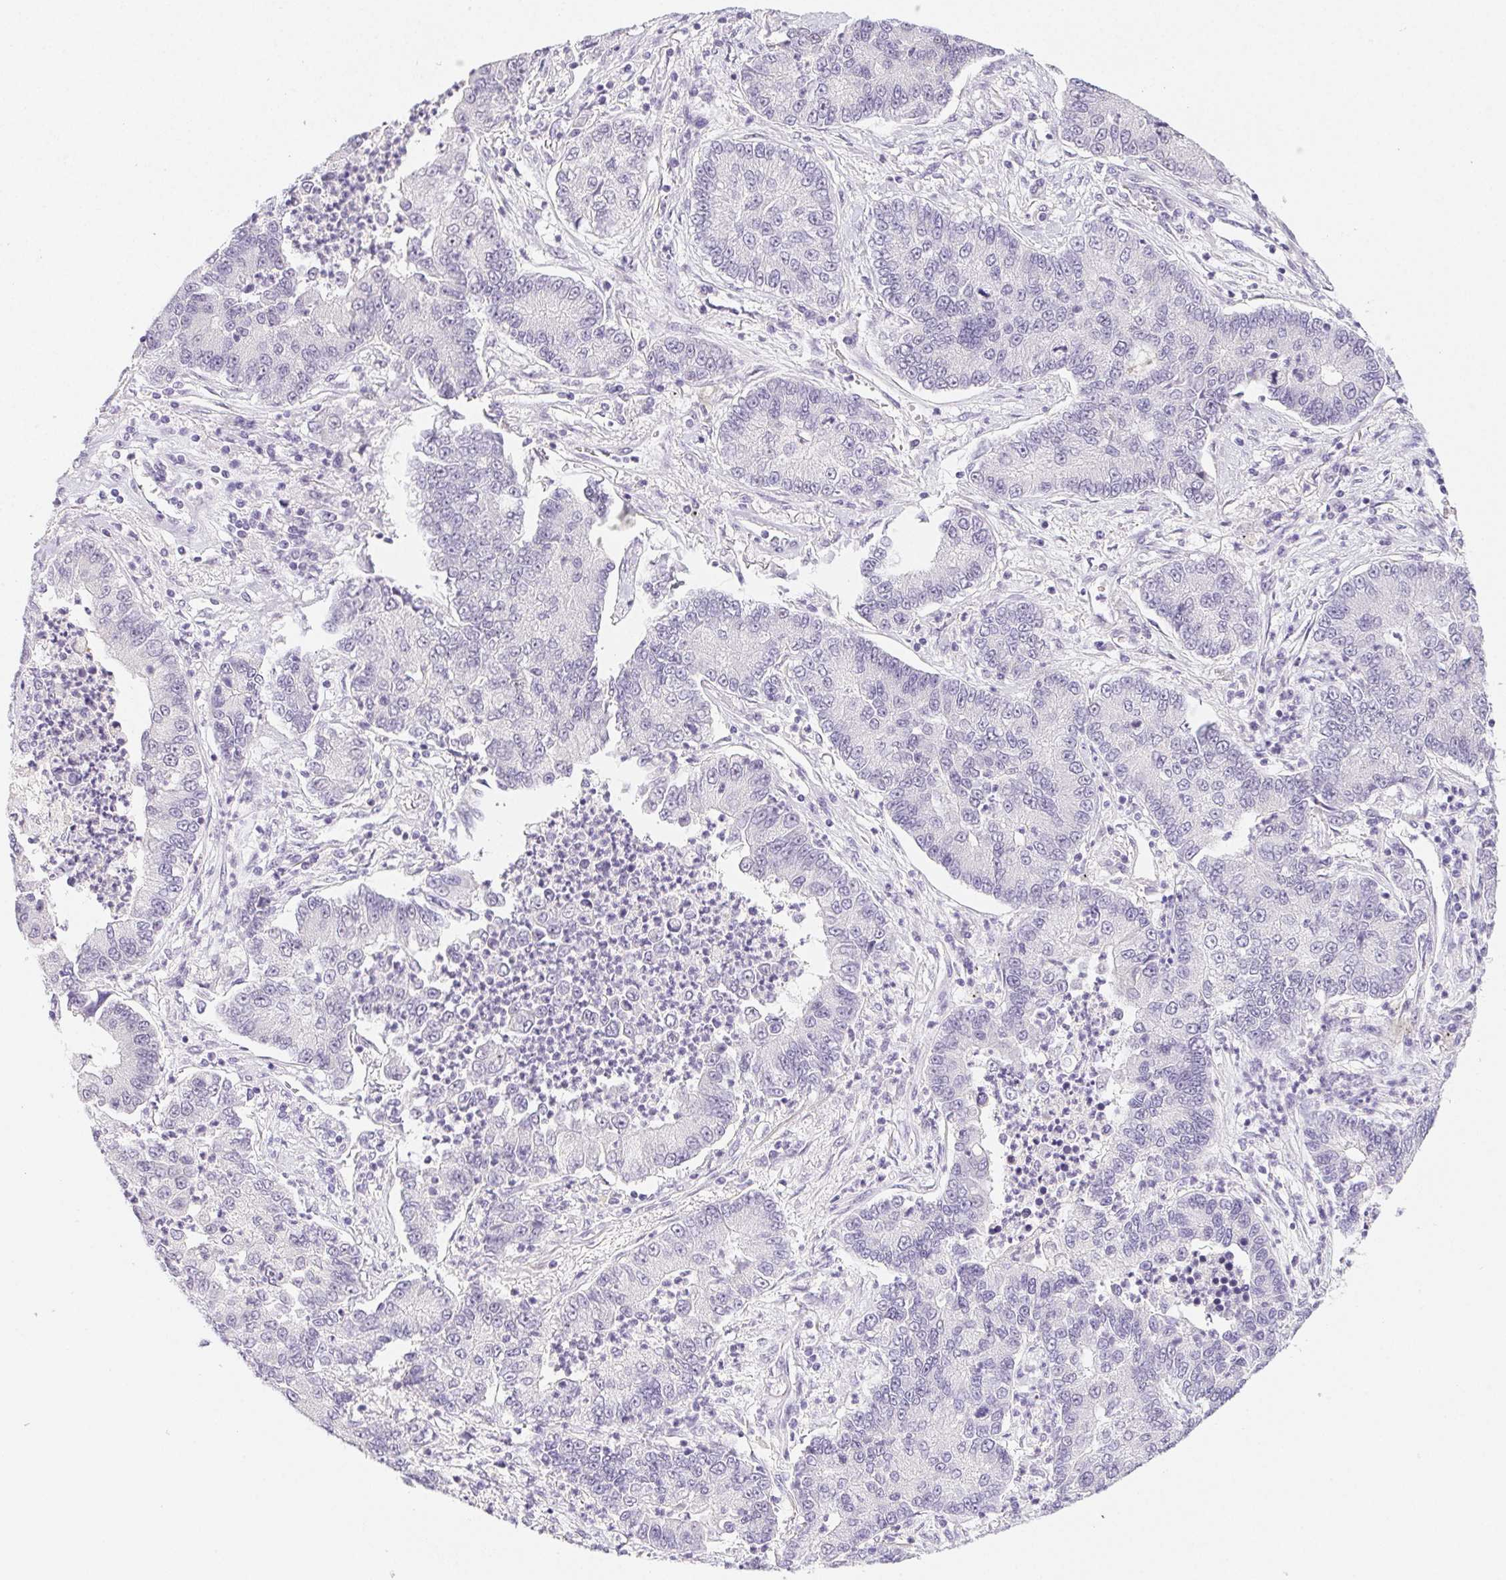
{"staining": {"intensity": "negative", "quantity": "none", "location": "none"}, "tissue": "lung cancer", "cell_type": "Tumor cells", "image_type": "cancer", "snomed": [{"axis": "morphology", "description": "Adenocarcinoma, NOS"}, {"axis": "topography", "description": "Lung"}], "caption": "An image of lung cancer stained for a protein exhibits no brown staining in tumor cells.", "gene": "ST8SIA3", "patient": {"sex": "female", "age": 57}}